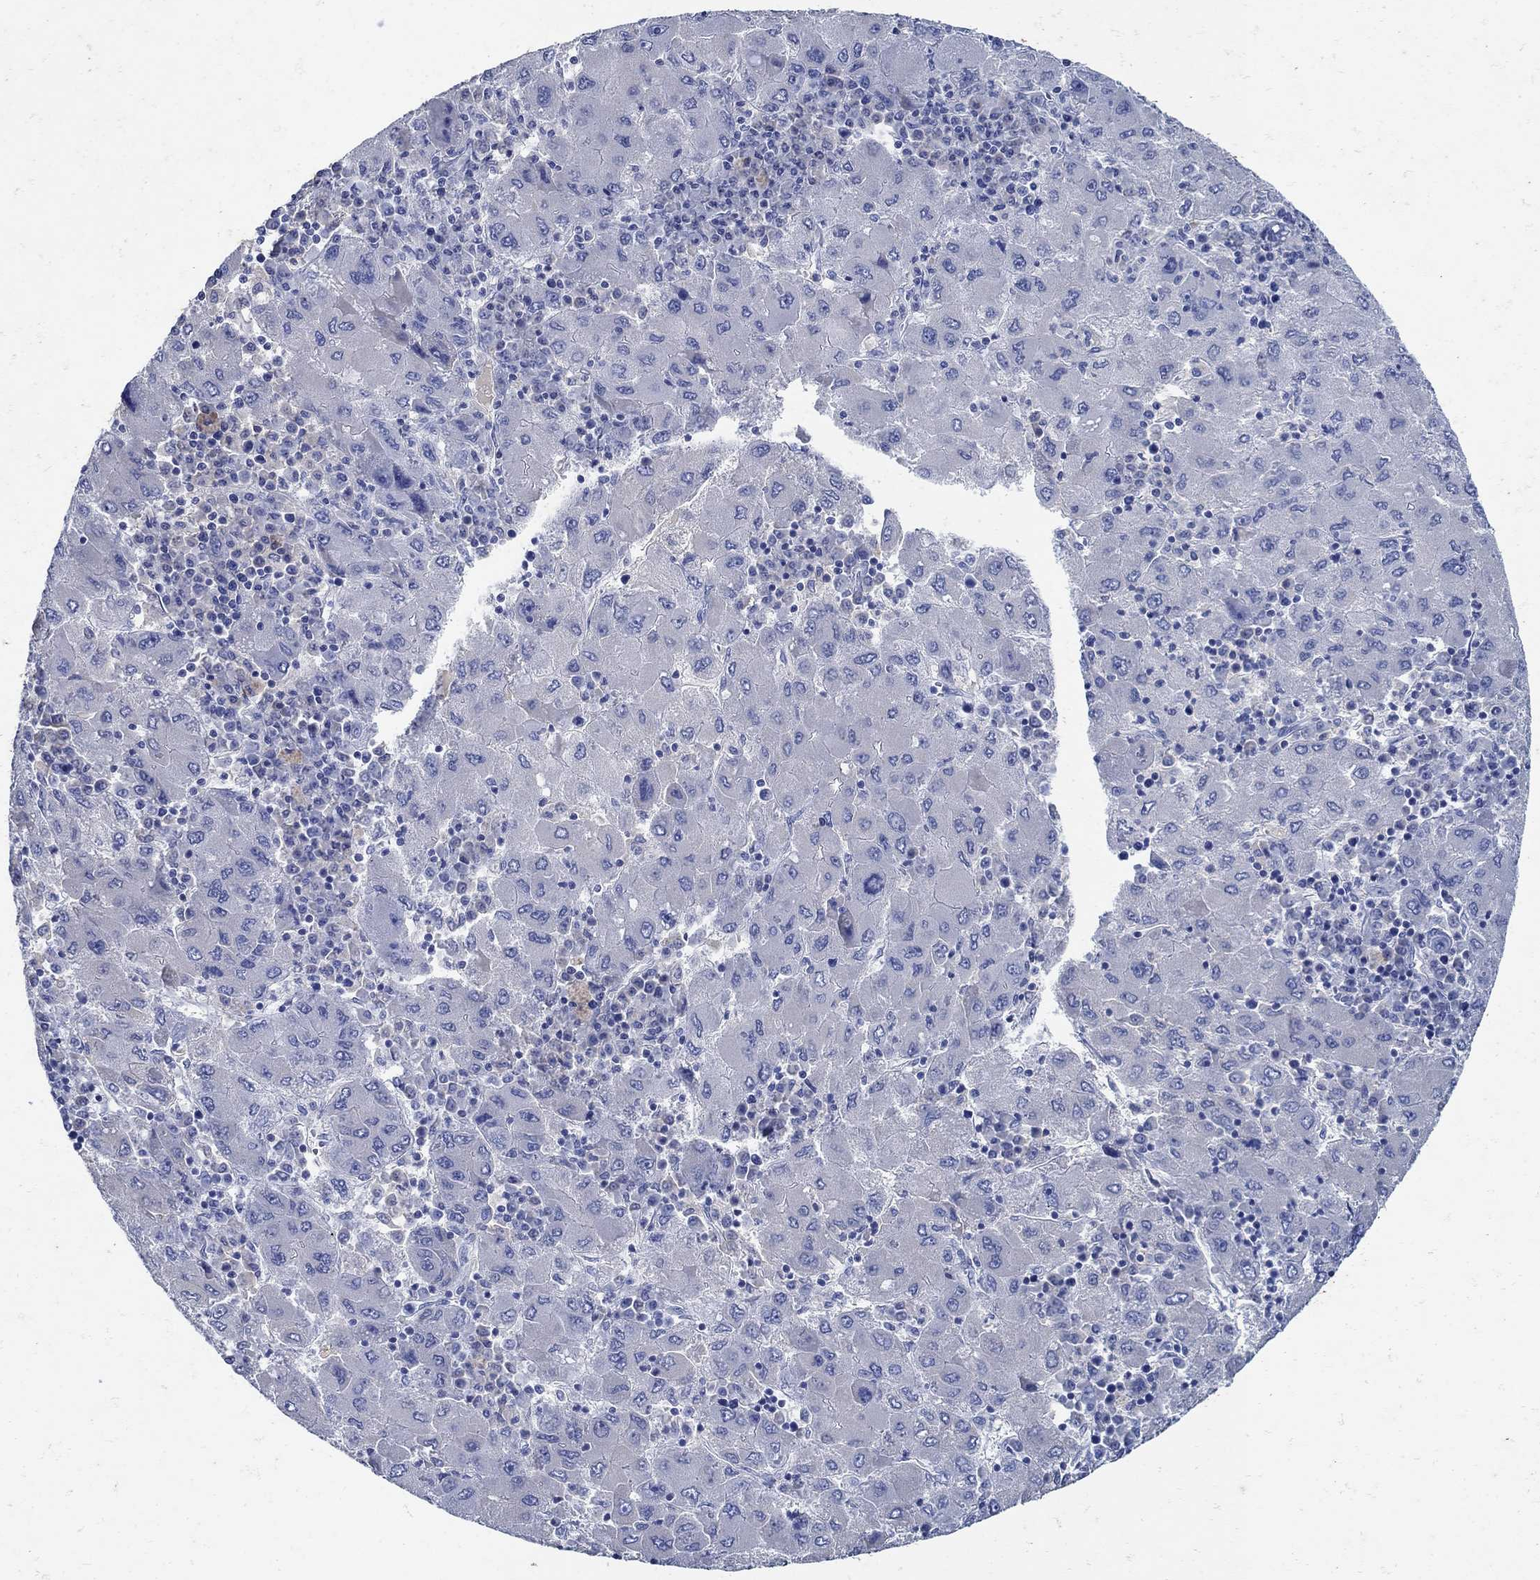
{"staining": {"intensity": "negative", "quantity": "none", "location": "none"}, "tissue": "liver cancer", "cell_type": "Tumor cells", "image_type": "cancer", "snomed": [{"axis": "morphology", "description": "Carcinoma, Hepatocellular, NOS"}, {"axis": "topography", "description": "Liver"}], "caption": "An IHC micrograph of liver hepatocellular carcinoma is shown. There is no staining in tumor cells of liver hepatocellular carcinoma.", "gene": "NOS1", "patient": {"sex": "male", "age": 75}}